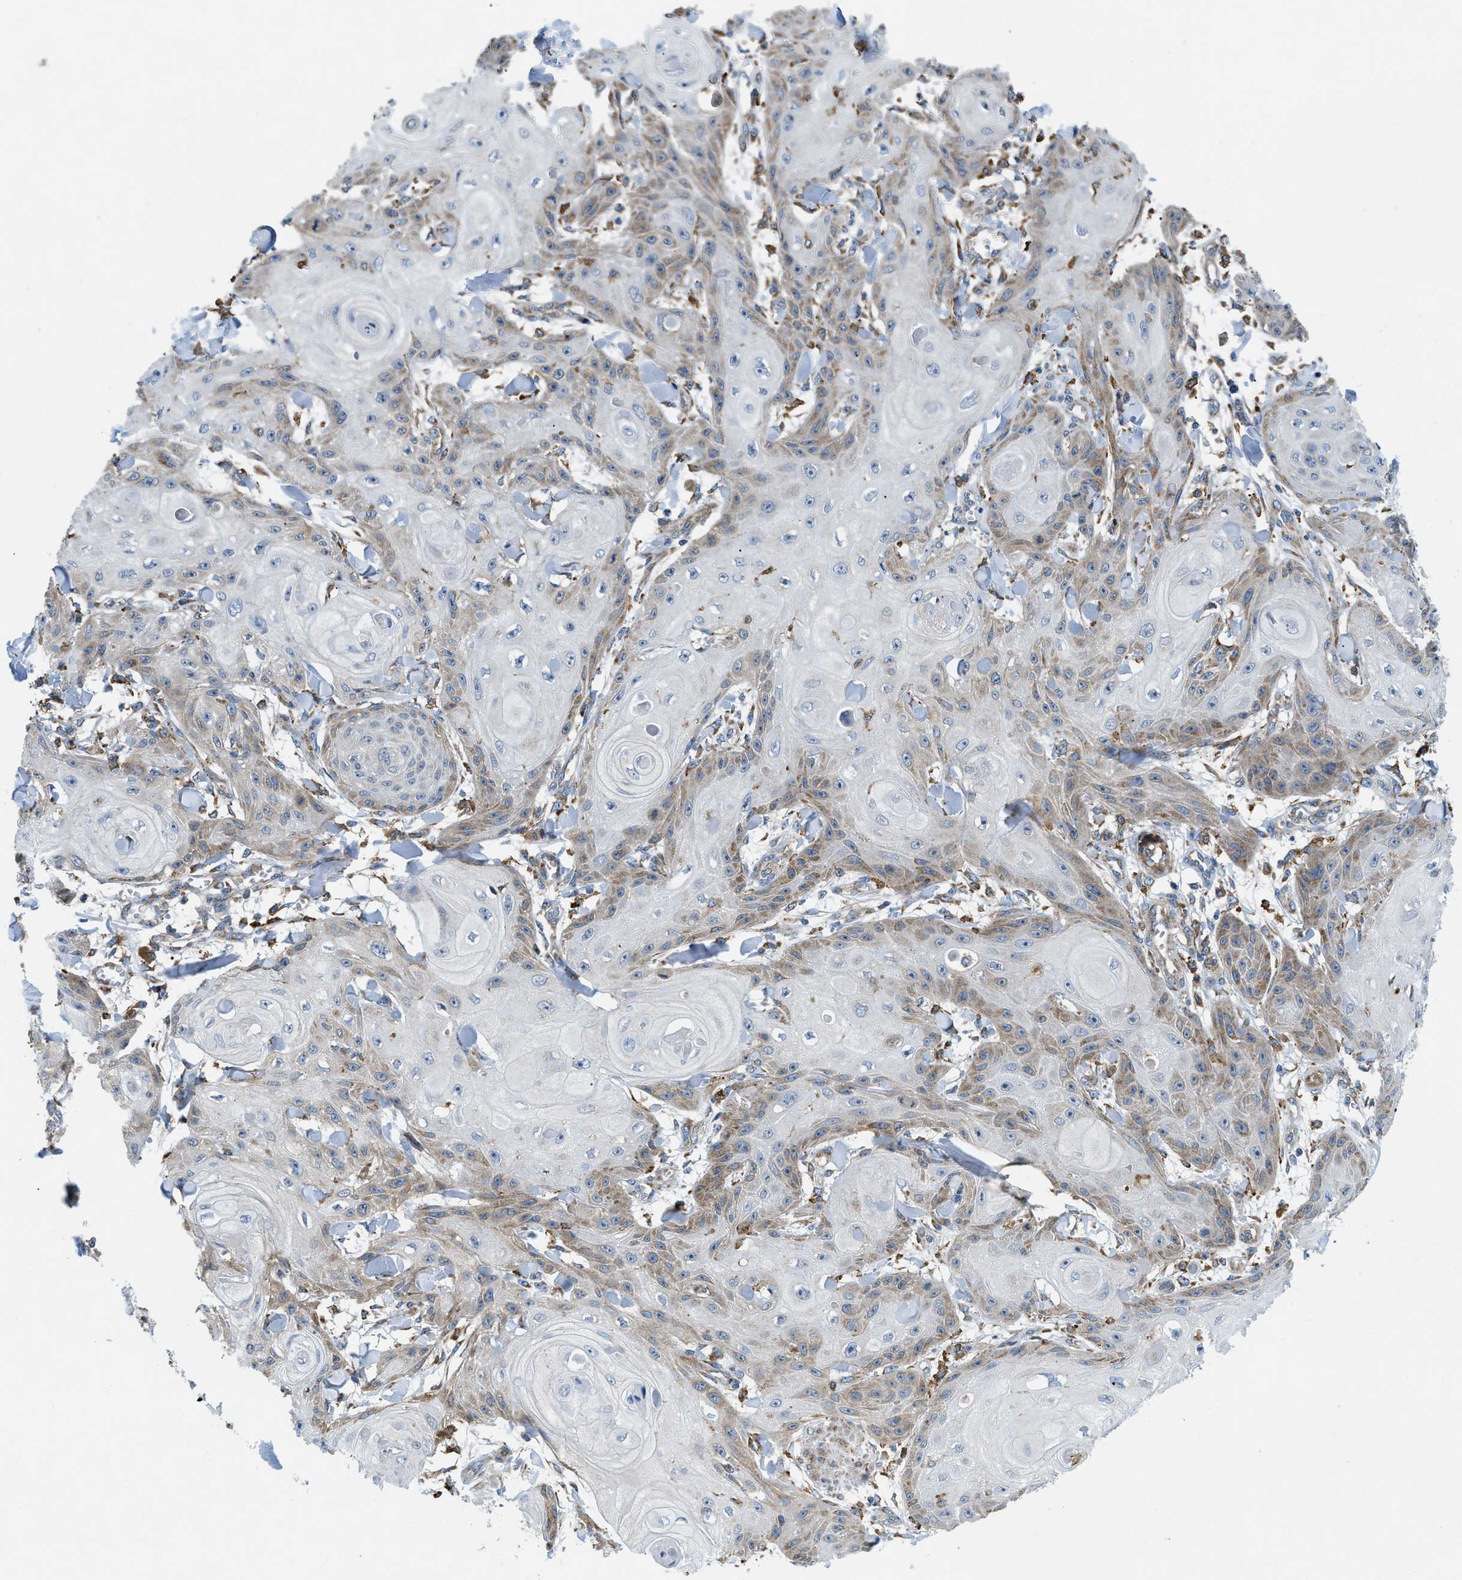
{"staining": {"intensity": "weak", "quantity": "25%-75%", "location": "cytoplasmic/membranous"}, "tissue": "skin cancer", "cell_type": "Tumor cells", "image_type": "cancer", "snomed": [{"axis": "morphology", "description": "Squamous cell carcinoma, NOS"}, {"axis": "topography", "description": "Skin"}], "caption": "Protein staining of skin cancer tissue demonstrates weak cytoplasmic/membranous positivity in approximately 25%-75% of tumor cells.", "gene": "CSPG4", "patient": {"sex": "male", "age": 74}}